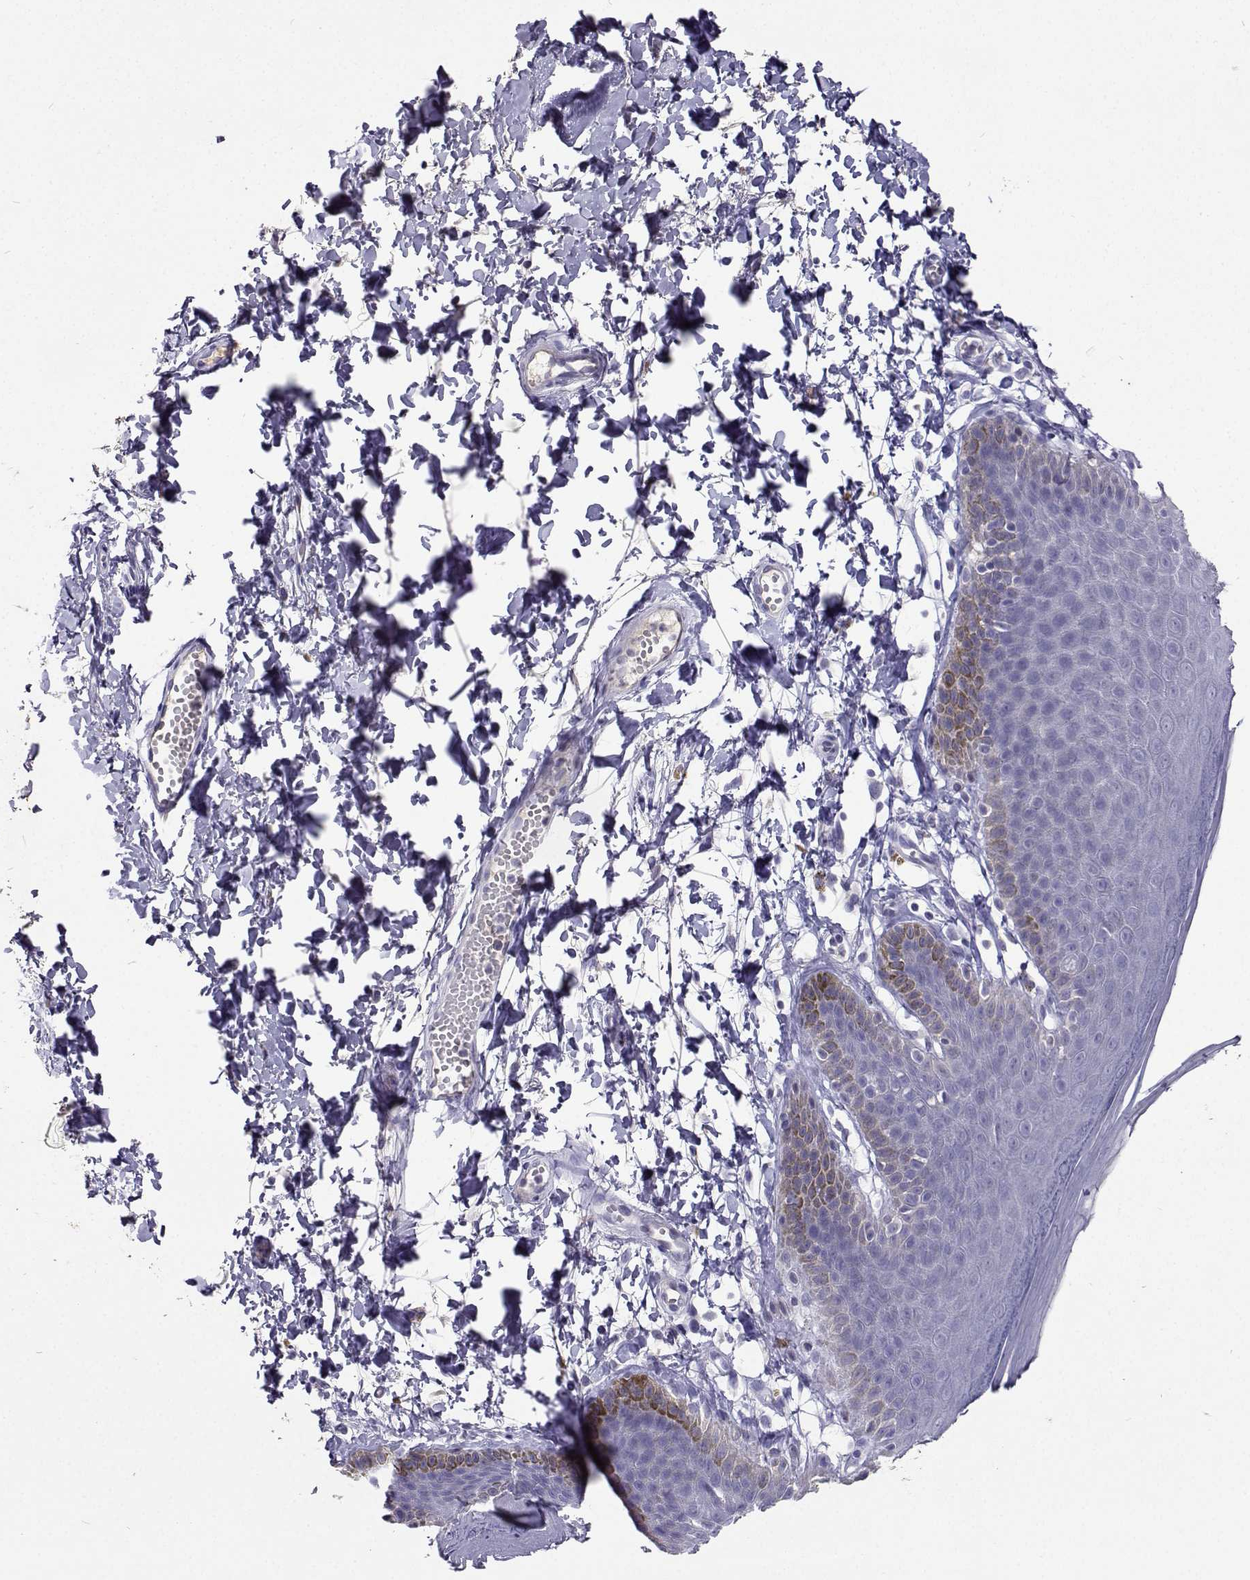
{"staining": {"intensity": "moderate", "quantity": "<25%", "location": "cytoplasmic/membranous"}, "tissue": "skin", "cell_type": "Epidermal cells", "image_type": "normal", "snomed": [{"axis": "morphology", "description": "Normal tissue, NOS"}, {"axis": "topography", "description": "Anal"}], "caption": "Immunohistochemical staining of unremarkable skin shows low levels of moderate cytoplasmic/membranous positivity in about <25% of epidermal cells. The protein is shown in brown color, while the nuclei are stained blue.", "gene": "CFAP44", "patient": {"sex": "male", "age": 53}}